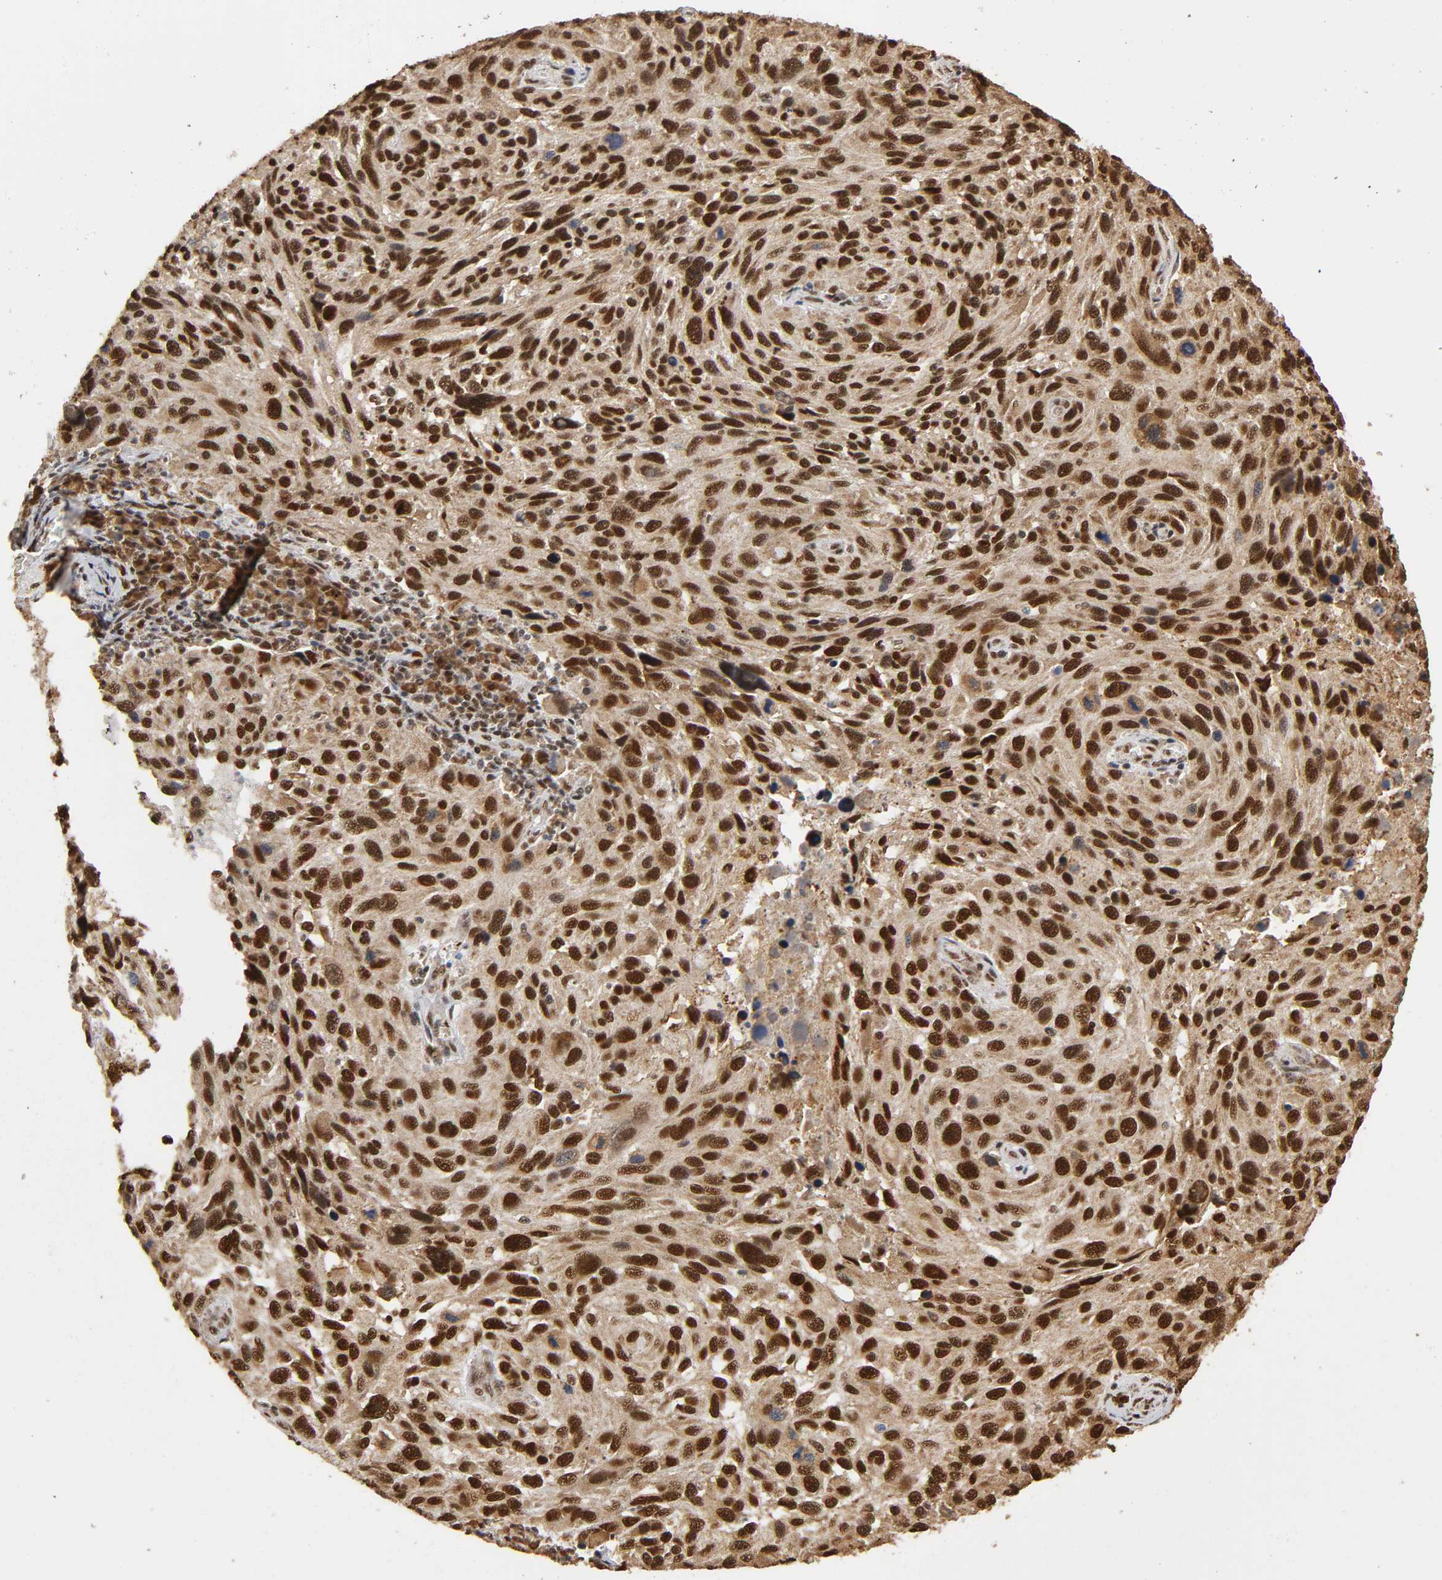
{"staining": {"intensity": "strong", "quantity": ">75%", "location": "cytoplasmic/membranous,nuclear"}, "tissue": "melanoma", "cell_type": "Tumor cells", "image_type": "cancer", "snomed": [{"axis": "morphology", "description": "Malignant melanoma, NOS"}, {"axis": "topography", "description": "Skin"}], "caption": "This image exhibits malignant melanoma stained with immunohistochemistry (IHC) to label a protein in brown. The cytoplasmic/membranous and nuclear of tumor cells show strong positivity for the protein. Nuclei are counter-stained blue.", "gene": "RNF122", "patient": {"sex": "male", "age": 53}}